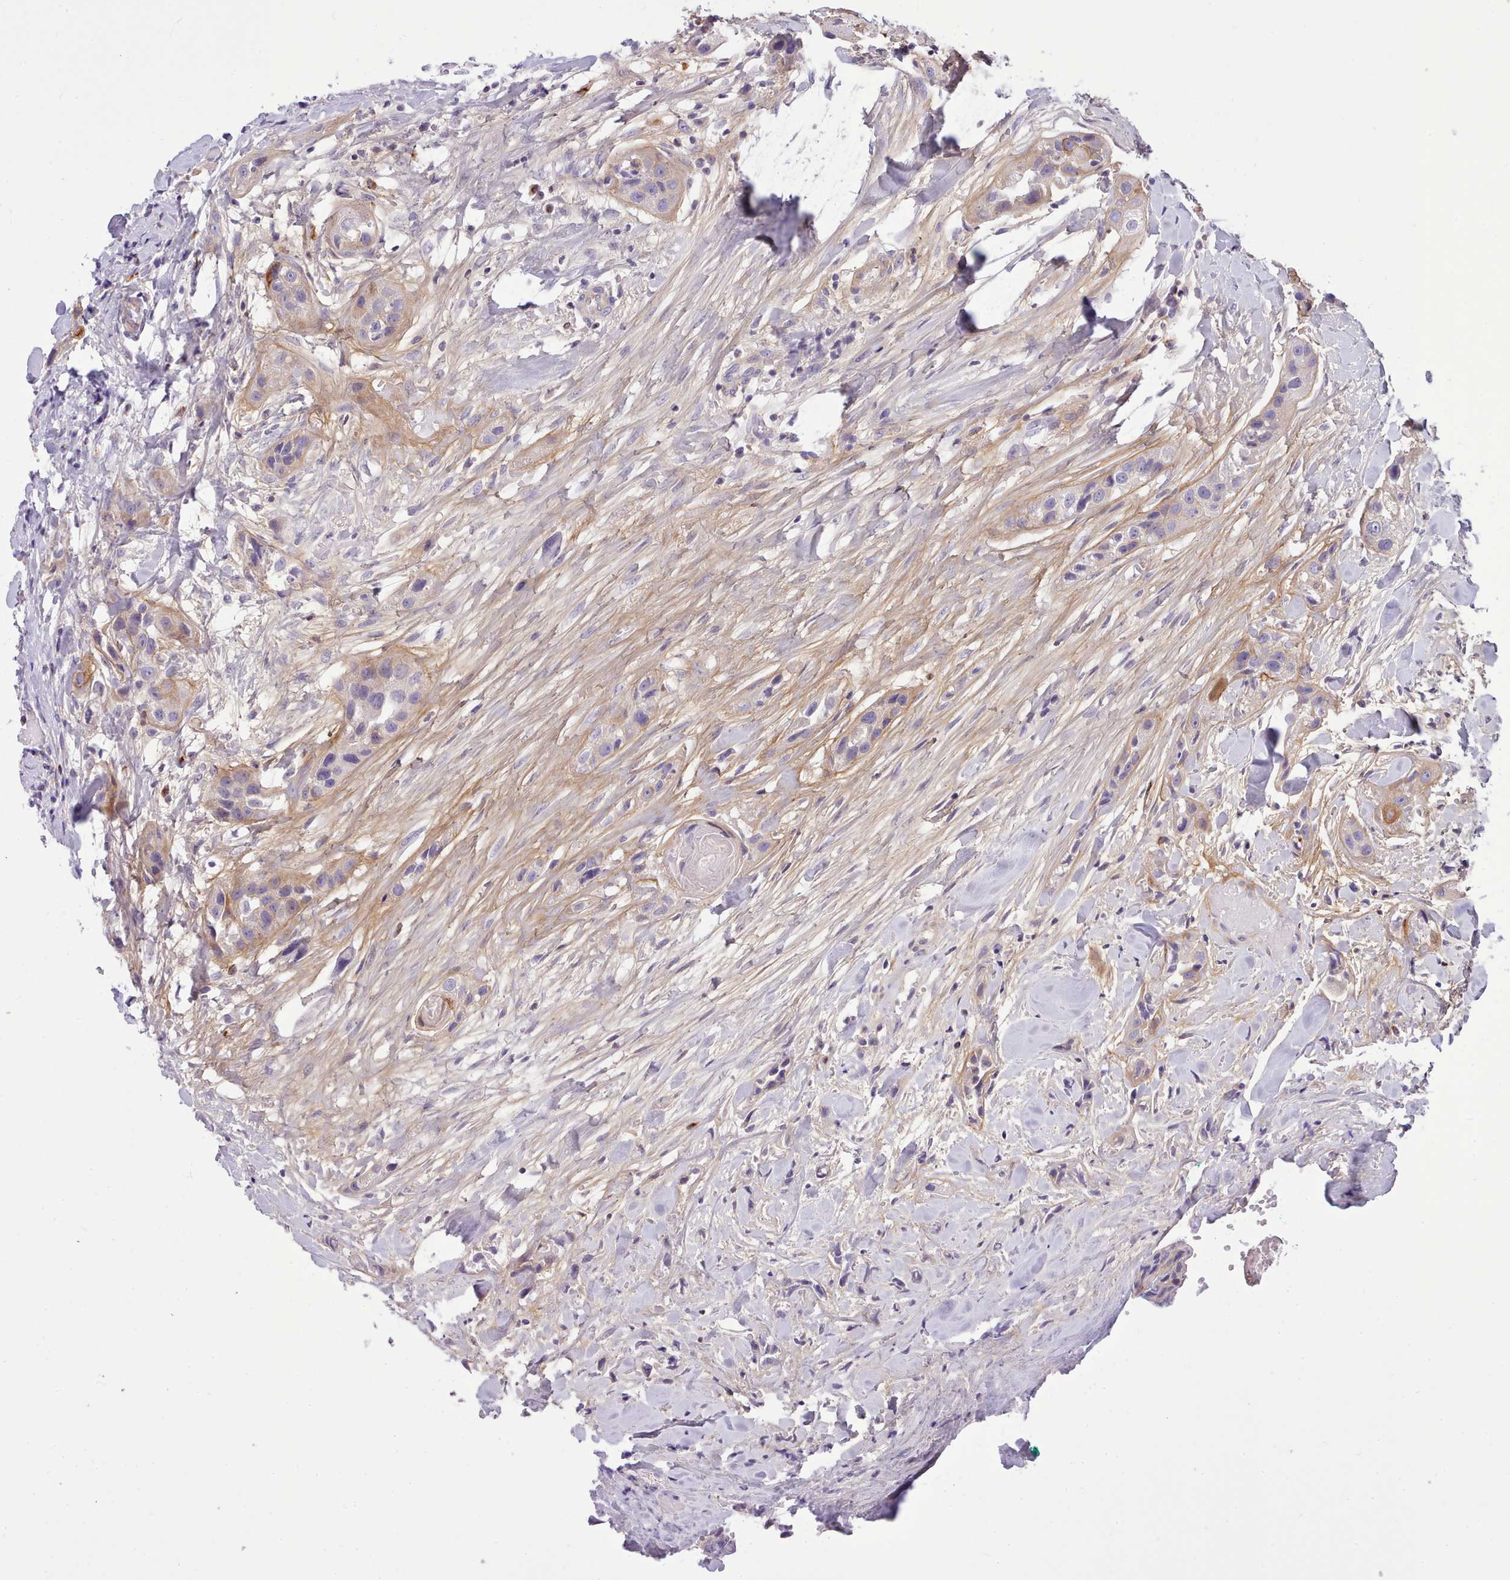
{"staining": {"intensity": "negative", "quantity": "none", "location": "none"}, "tissue": "head and neck cancer", "cell_type": "Tumor cells", "image_type": "cancer", "snomed": [{"axis": "morphology", "description": "Normal tissue, NOS"}, {"axis": "morphology", "description": "Squamous cell carcinoma, NOS"}, {"axis": "topography", "description": "Skeletal muscle"}, {"axis": "topography", "description": "Head-Neck"}], "caption": "This is an IHC image of head and neck cancer. There is no positivity in tumor cells.", "gene": "CYP2A13", "patient": {"sex": "male", "age": 51}}